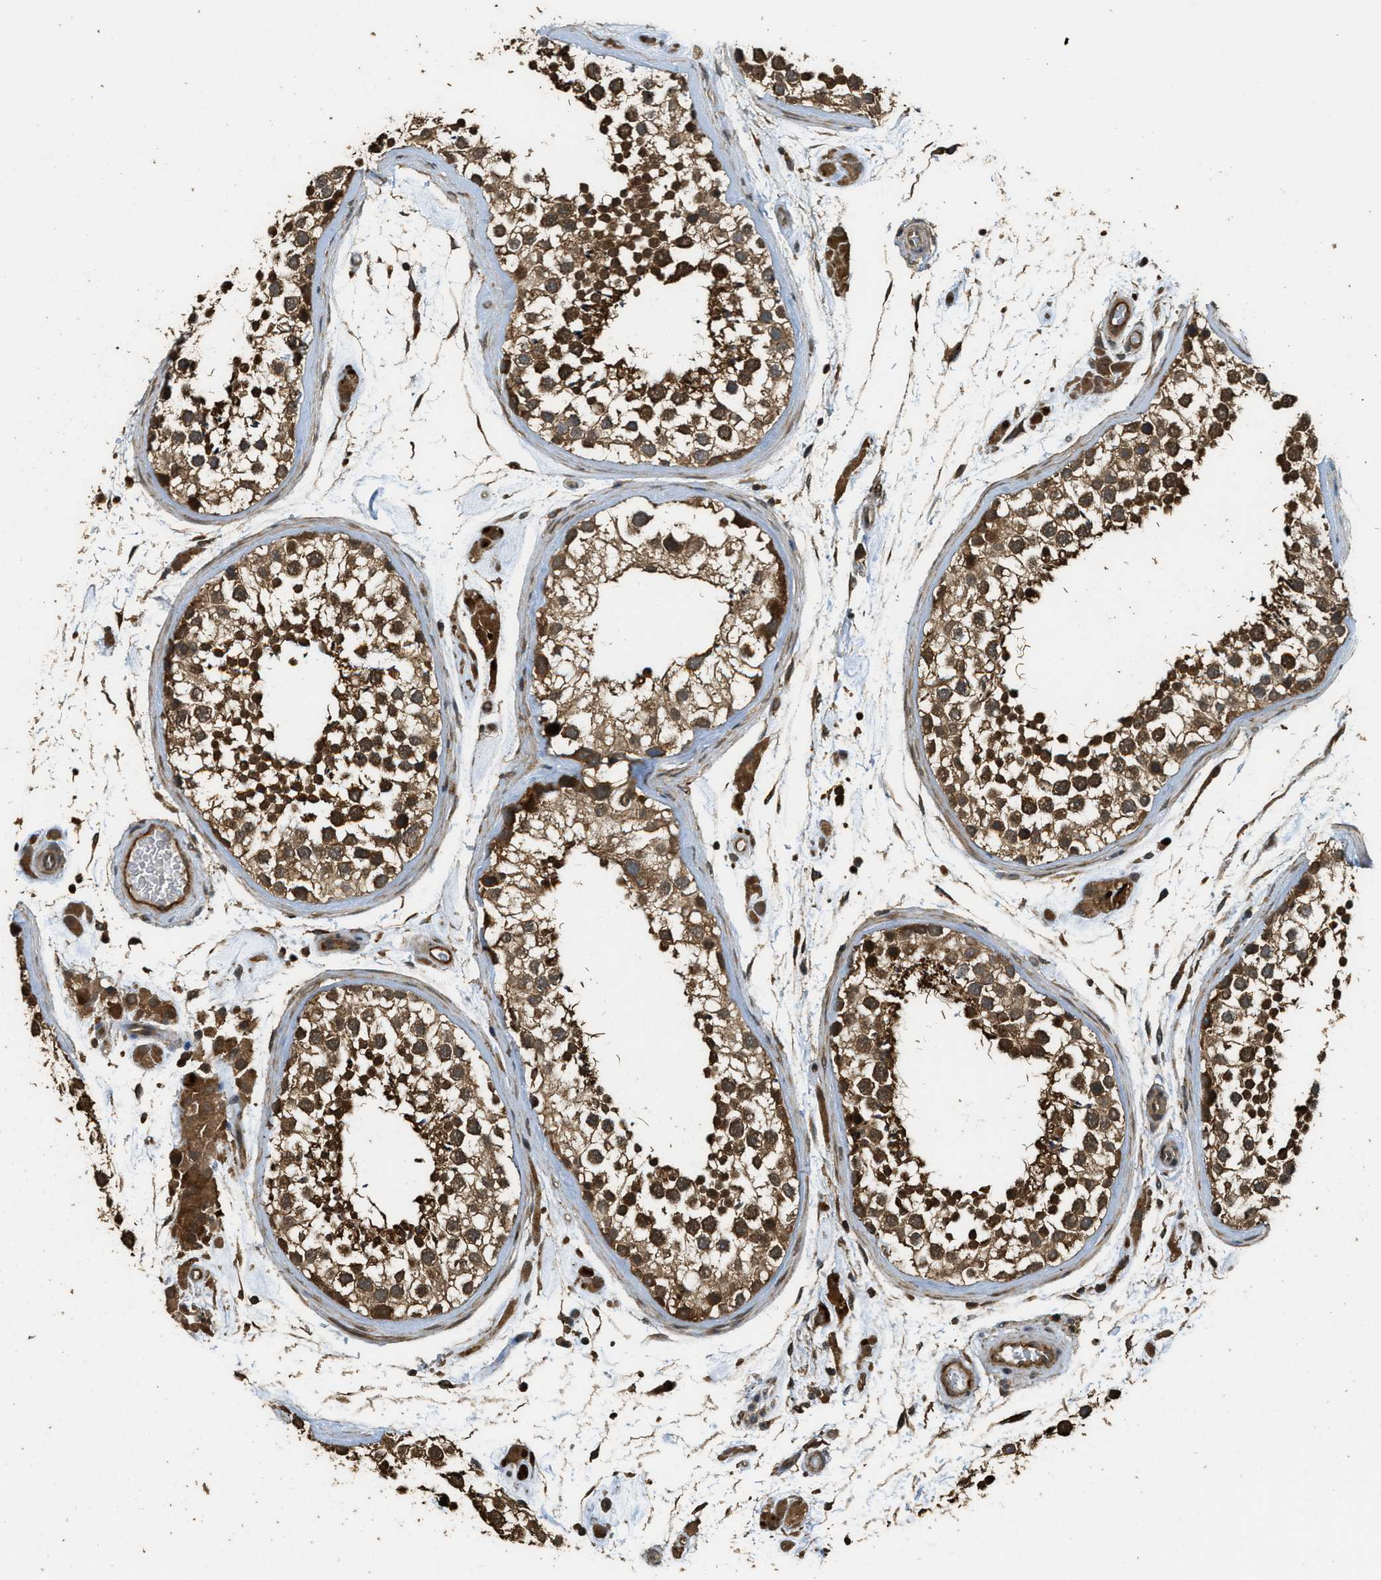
{"staining": {"intensity": "moderate", "quantity": ">75%", "location": "cytoplasmic/membranous,nuclear"}, "tissue": "testis", "cell_type": "Cells in seminiferous ducts", "image_type": "normal", "snomed": [{"axis": "morphology", "description": "Normal tissue, NOS"}, {"axis": "topography", "description": "Testis"}], "caption": "Protein staining displays moderate cytoplasmic/membranous,nuclear staining in about >75% of cells in seminiferous ducts in unremarkable testis.", "gene": "PPP6R3", "patient": {"sex": "male", "age": 46}}